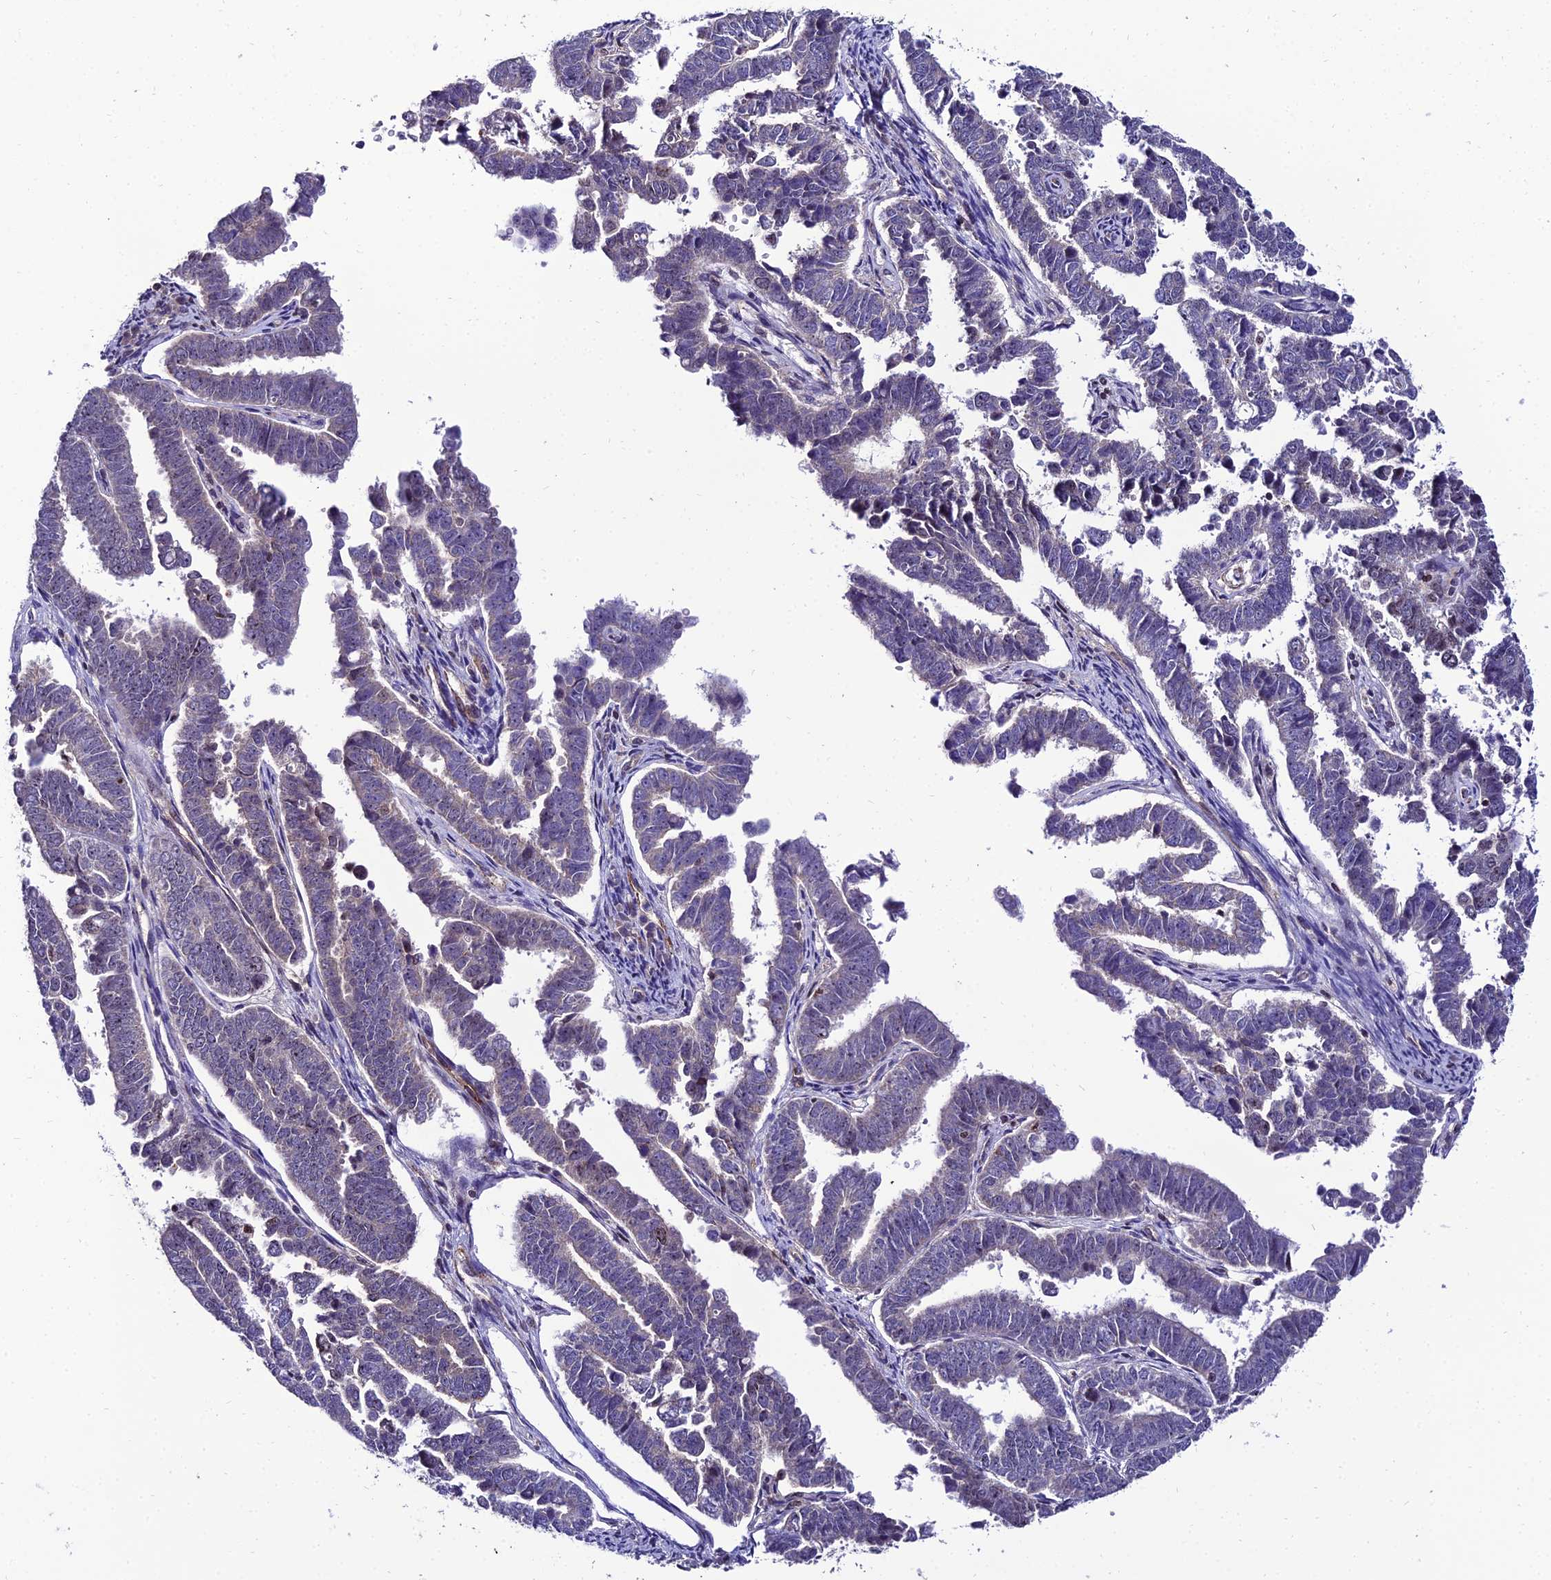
{"staining": {"intensity": "weak", "quantity": "<25%", "location": "nuclear"}, "tissue": "endometrial cancer", "cell_type": "Tumor cells", "image_type": "cancer", "snomed": [{"axis": "morphology", "description": "Adenocarcinoma, NOS"}, {"axis": "topography", "description": "Endometrium"}], "caption": "Protein analysis of adenocarcinoma (endometrial) shows no significant expression in tumor cells. (DAB immunohistochemistry visualized using brightfield microscopy, high magnification).", "gene": "SHQ1", "patient": {"sex": "female", "age": 75}}